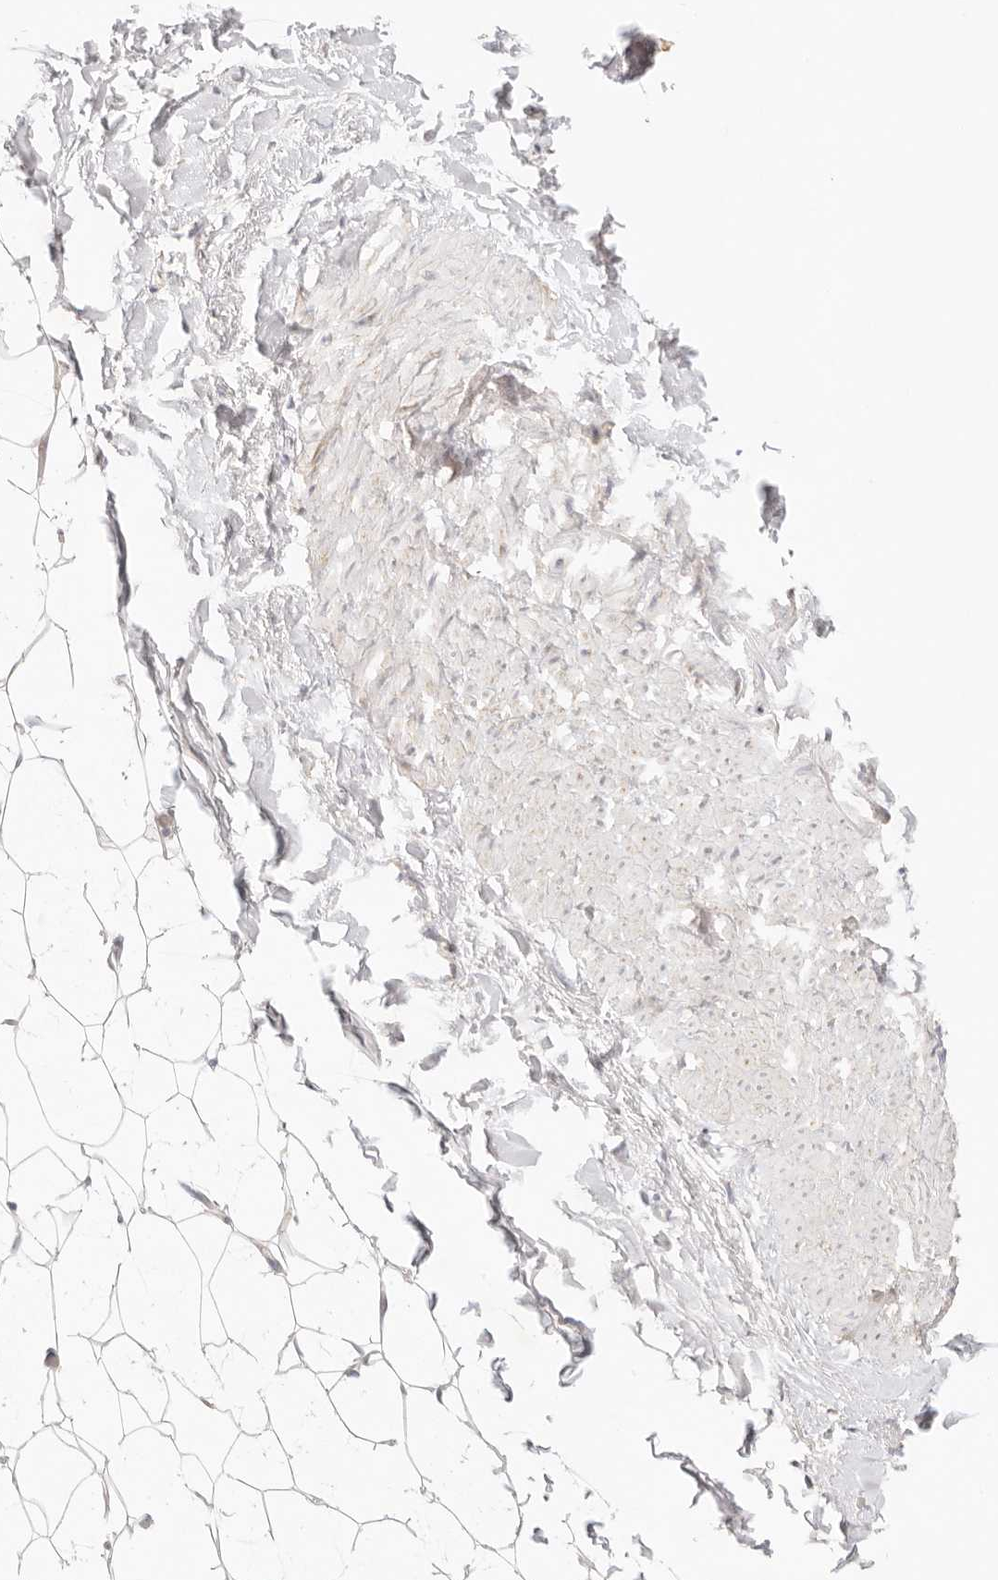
{"staining": {"intensity": "negative", "quantity": "none", "location": "none"}, "tissue": "breast", "cell_type": "Adipocytes", "image_type": "normal", "snomed": [{"axis": "morphology", "description": "Normal tissue, NOS"}, {"axis": "topography", "description": "Breast"}], "caption": "Immunohistochemical staining of benign human breast exhibits no significant positivity in adipocytes. The staining is performed using DAB (3,3'-diaminobenzidine) brown chromogen with nuclei counter-stained in using hematoxylin.", "gene": "COA6", "patient": {"sex": "female", "age": 23}}